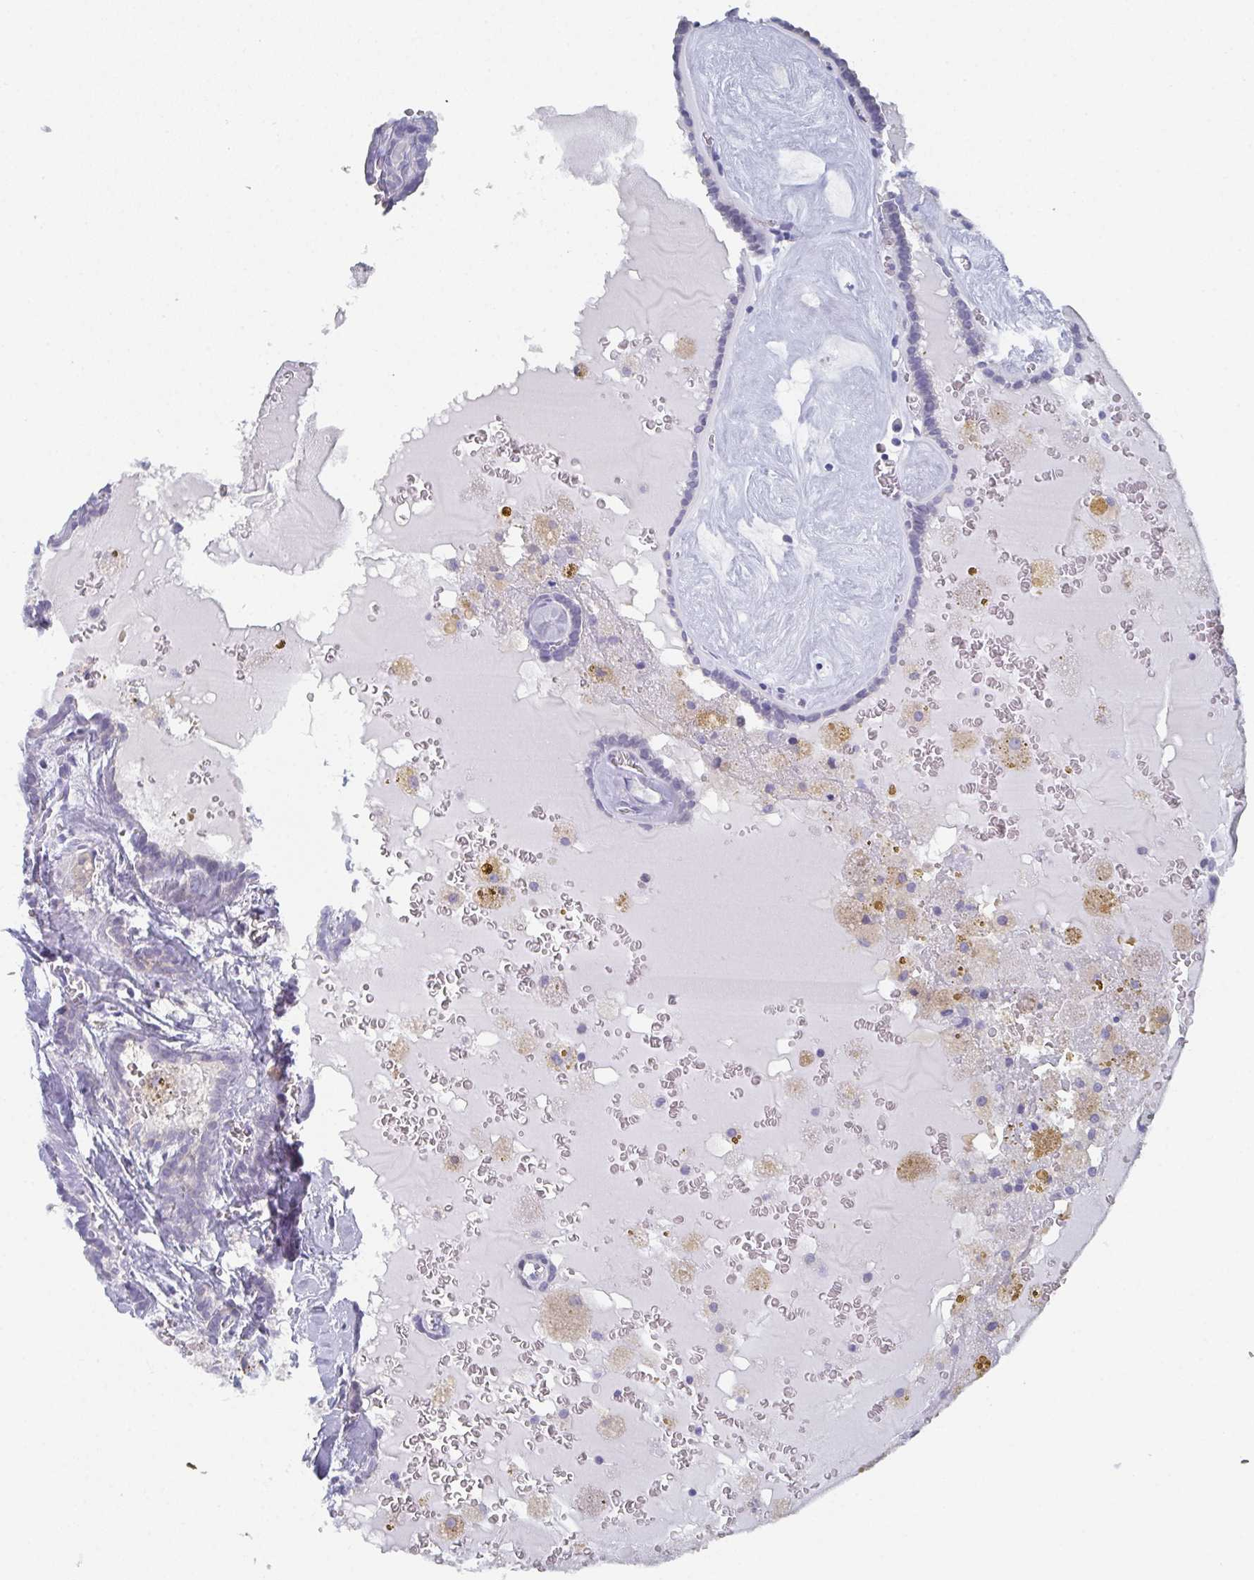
{"staining": {"intensity": "negative", "quantity": "none", "location": "none"}, "tissue": "thyroid cancer", "cell_type": "Tumor cells", "image_type": "cancer", "snomed": [{"axis": "morphology", "description": "Papillary adenocarcinoma, NOS"}, {"axis": "topography", "description": "Thyroid gland"}], "caption": "The image demonstrates no staining of tumor cells in papillary adenocarcinoma (thyroid).", "gene": "DYDC2", "patient": {"sex": "female", "age": 39}}